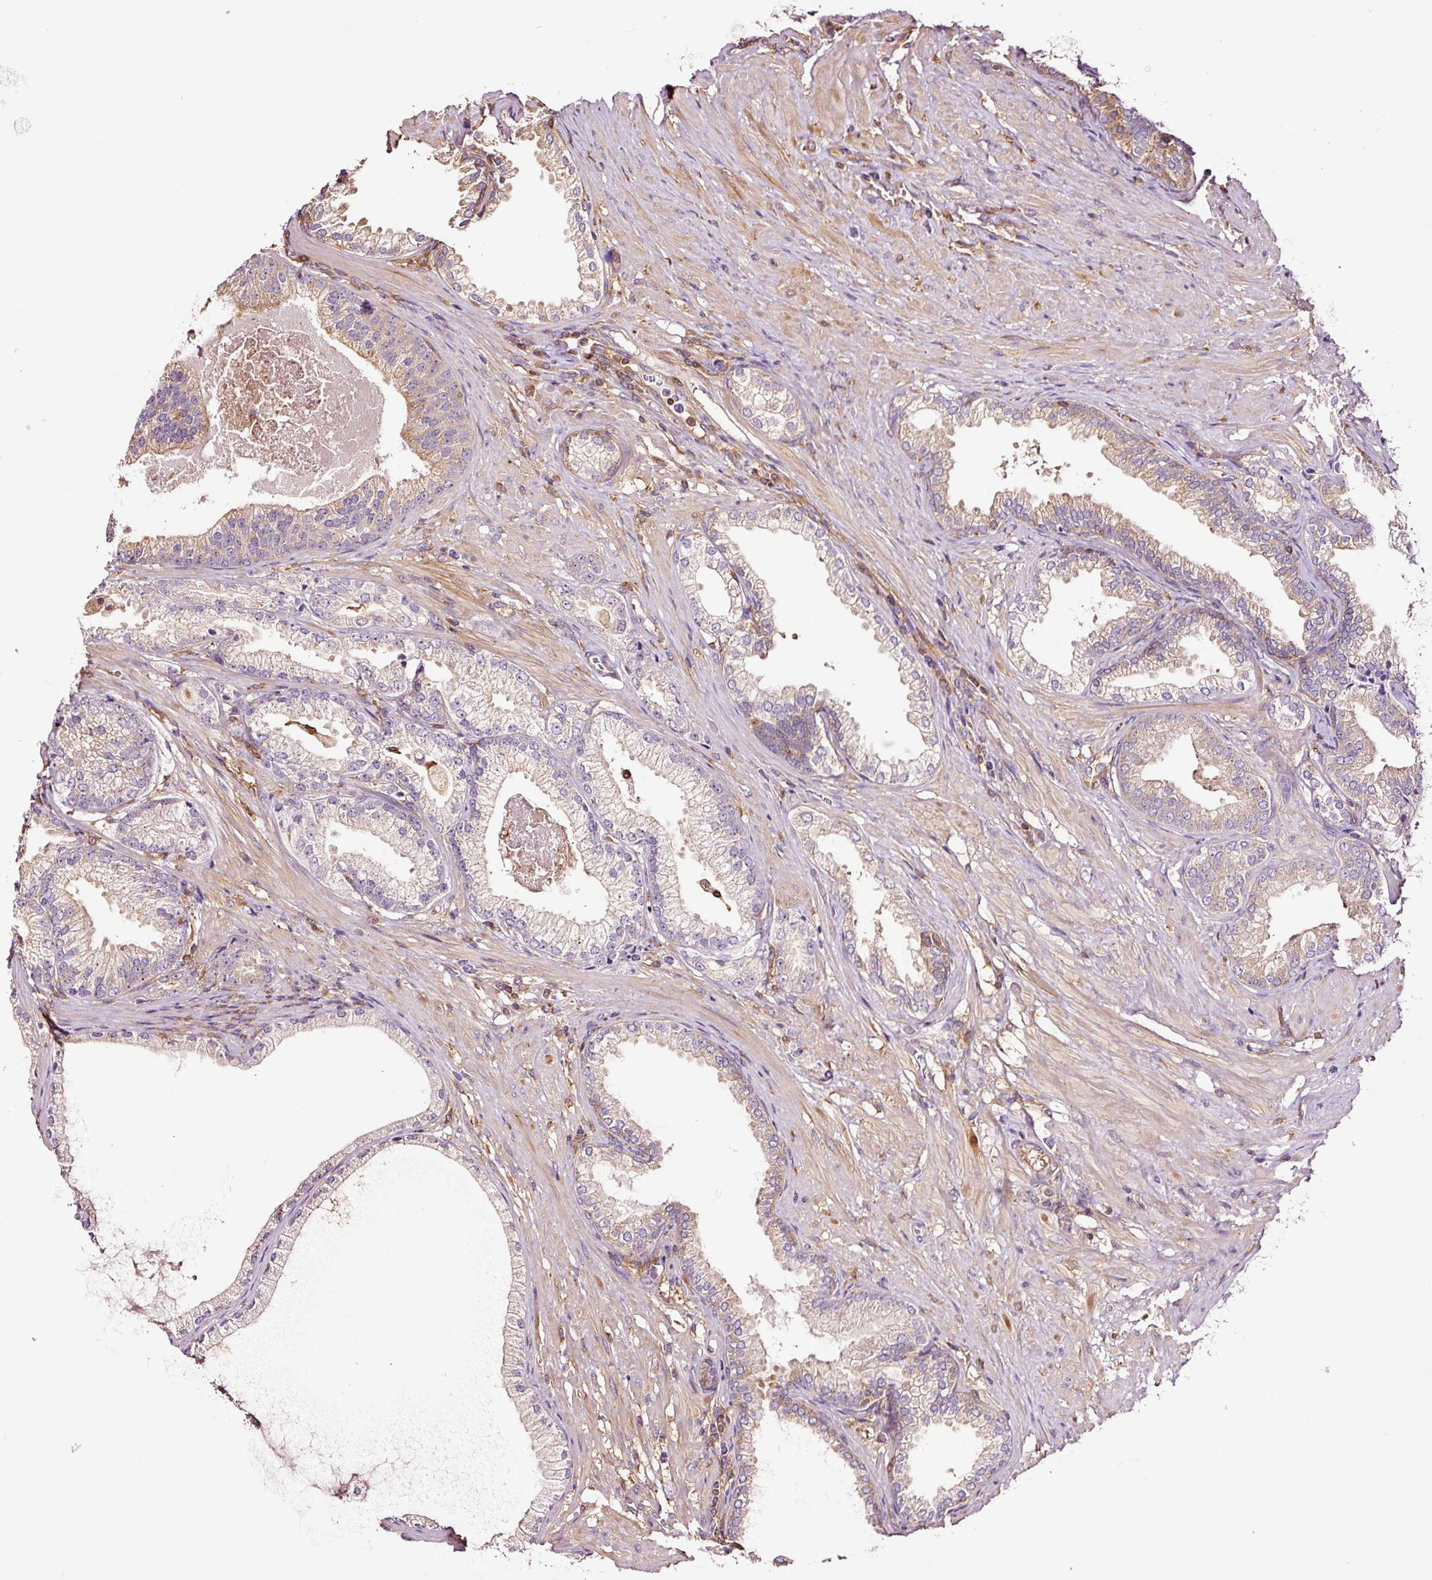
{"staining": {"intensity": "negative", "quantity": "none", "location": "none"}, "tissue": "prostate cancer", "cell_type": "Tumor cells", "image_type": "cancer", "snomed": [{"axis": "morphology", "description": "Adenocarcinoma, High grade"}, {"axis": "topography", "description": "Prostate"}], "caption": "A high-resolution histopathology image shows immunohistochemistry staining of adenocarcinoma (high-grade) (prostate), which shows no significant staining in tumor cells.", "gene": "METAP1", "patient": {"sex": "male", "age": 71}}